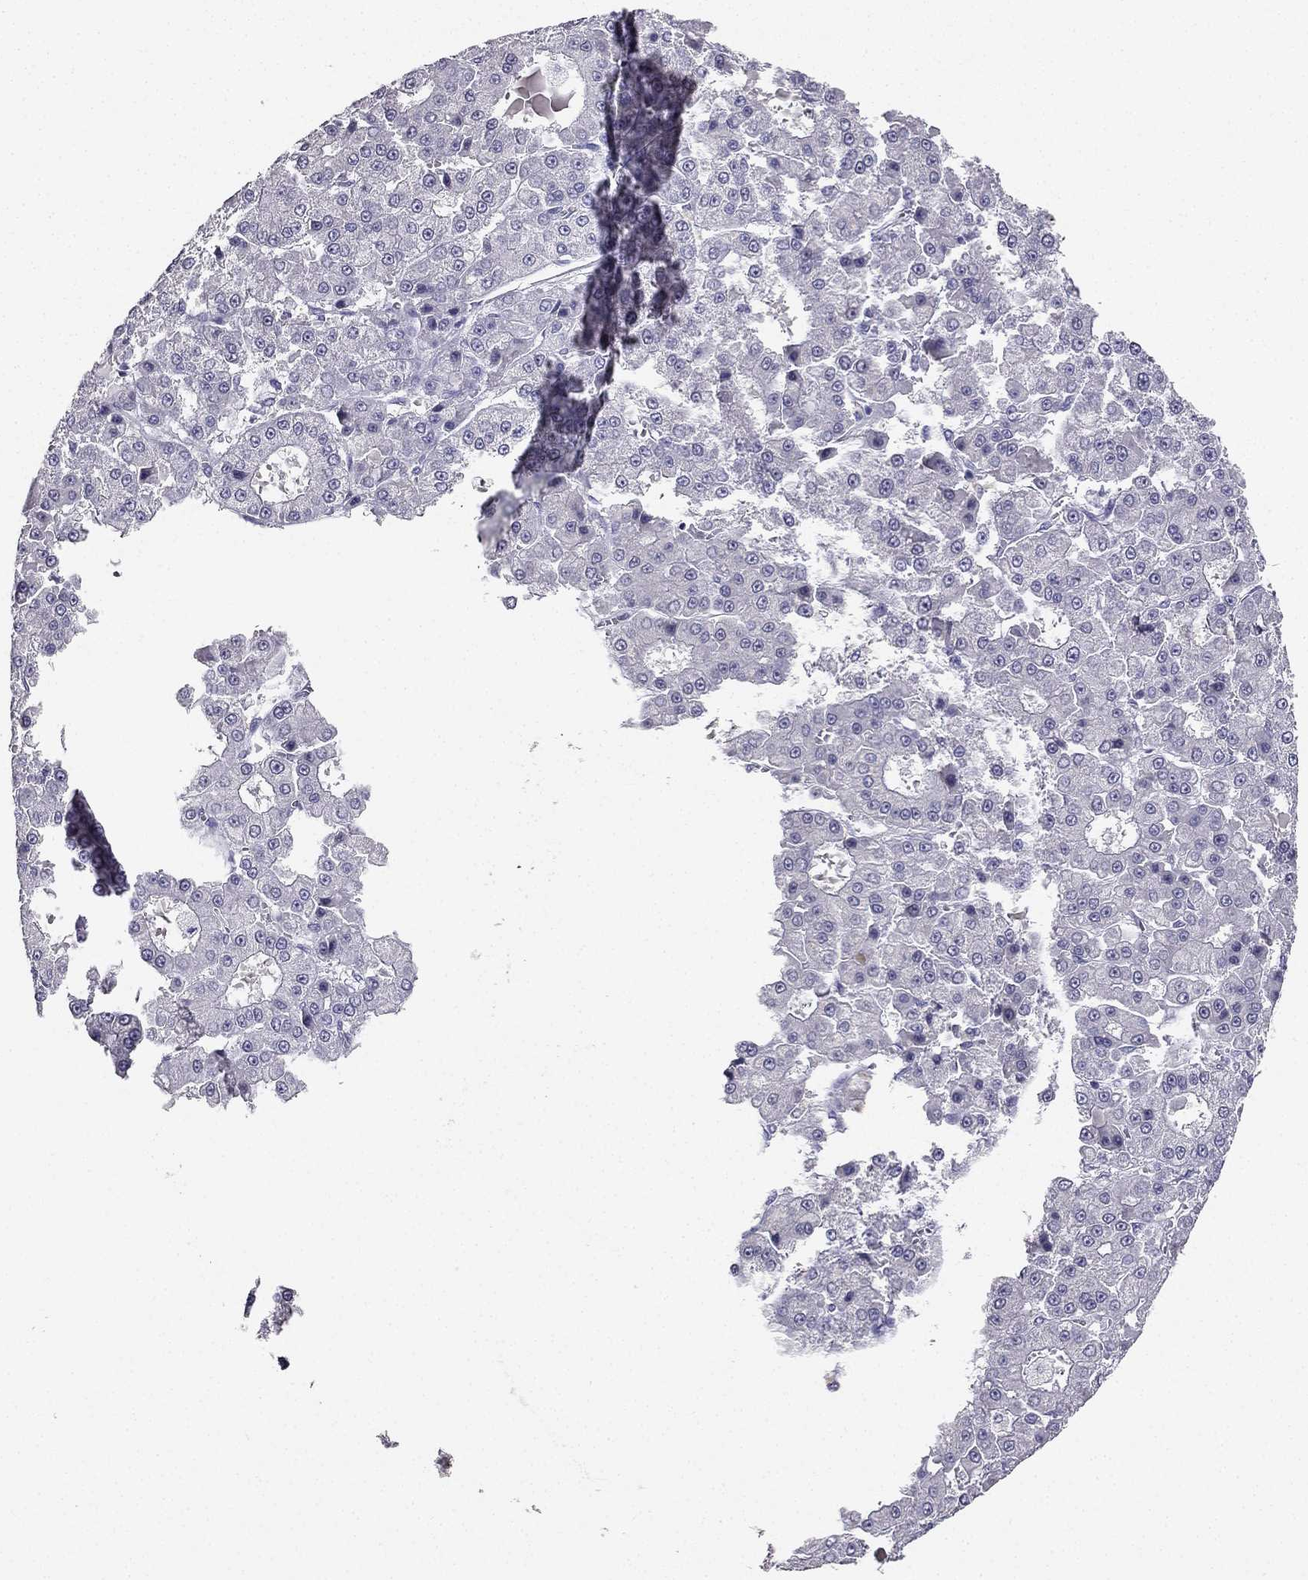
{"staining": {"intensity": "negative", "quantity": "none", "location": "none"}, "tissue": "liver cancer", "cell_type": "Tumor cells", "image_type": "cancer", "snomed": [{"axis": "morphology", "description": "Carcinoma, Hepatocellular, NOS"}, {"axis": "topography", "description": "Liver"}], "caption": "This is an immunohistochemistry (IHC) photomicrograph of liver hepatocellular carcinoma. There is no expression in tumor cells.", "gene": "CALB2", "patient": {"sex": "male", "age": 70}}